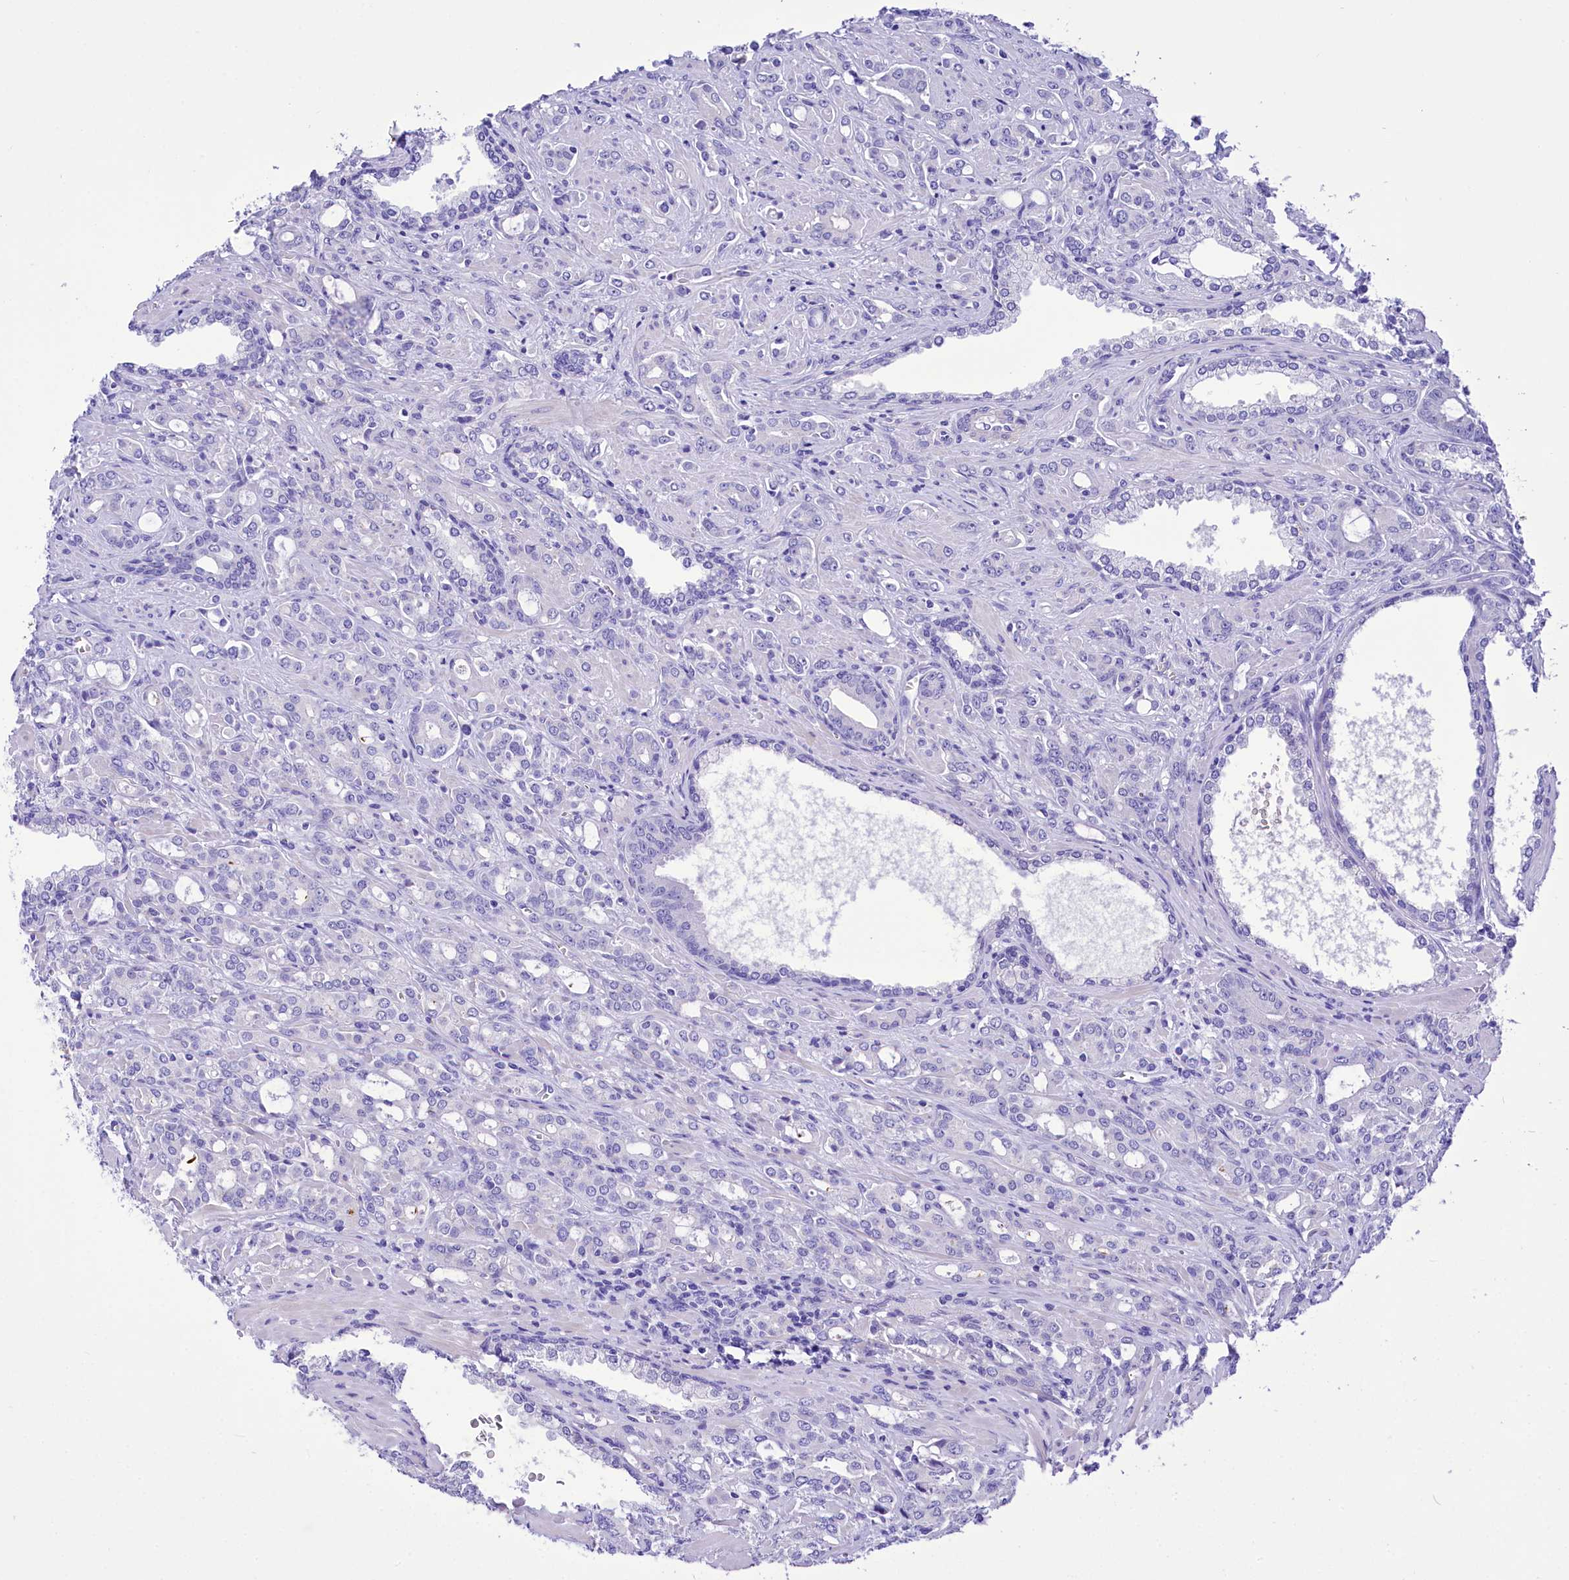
{"staining": {"intensity": "negative", "quantity": "none", "location": "none"}, "tissue": "prostate cancer", "cell_type": "Tumor cells", "image_type": "cancer", "snomed": [{"axis": "morphology", "description": "Adenocarcinoma, High grade"}, {"axis": "topography", "description": "Prostate"}], "caption": "Tumor cells are negative for brown protein staining in high-grade adenocarcinoma (prostate). (Brightfield microscopy of DAB immunohistochemistry (IHC) at high magnification).", "gene": "TTC36", "patient": {"sex": "male", "age": 72}}